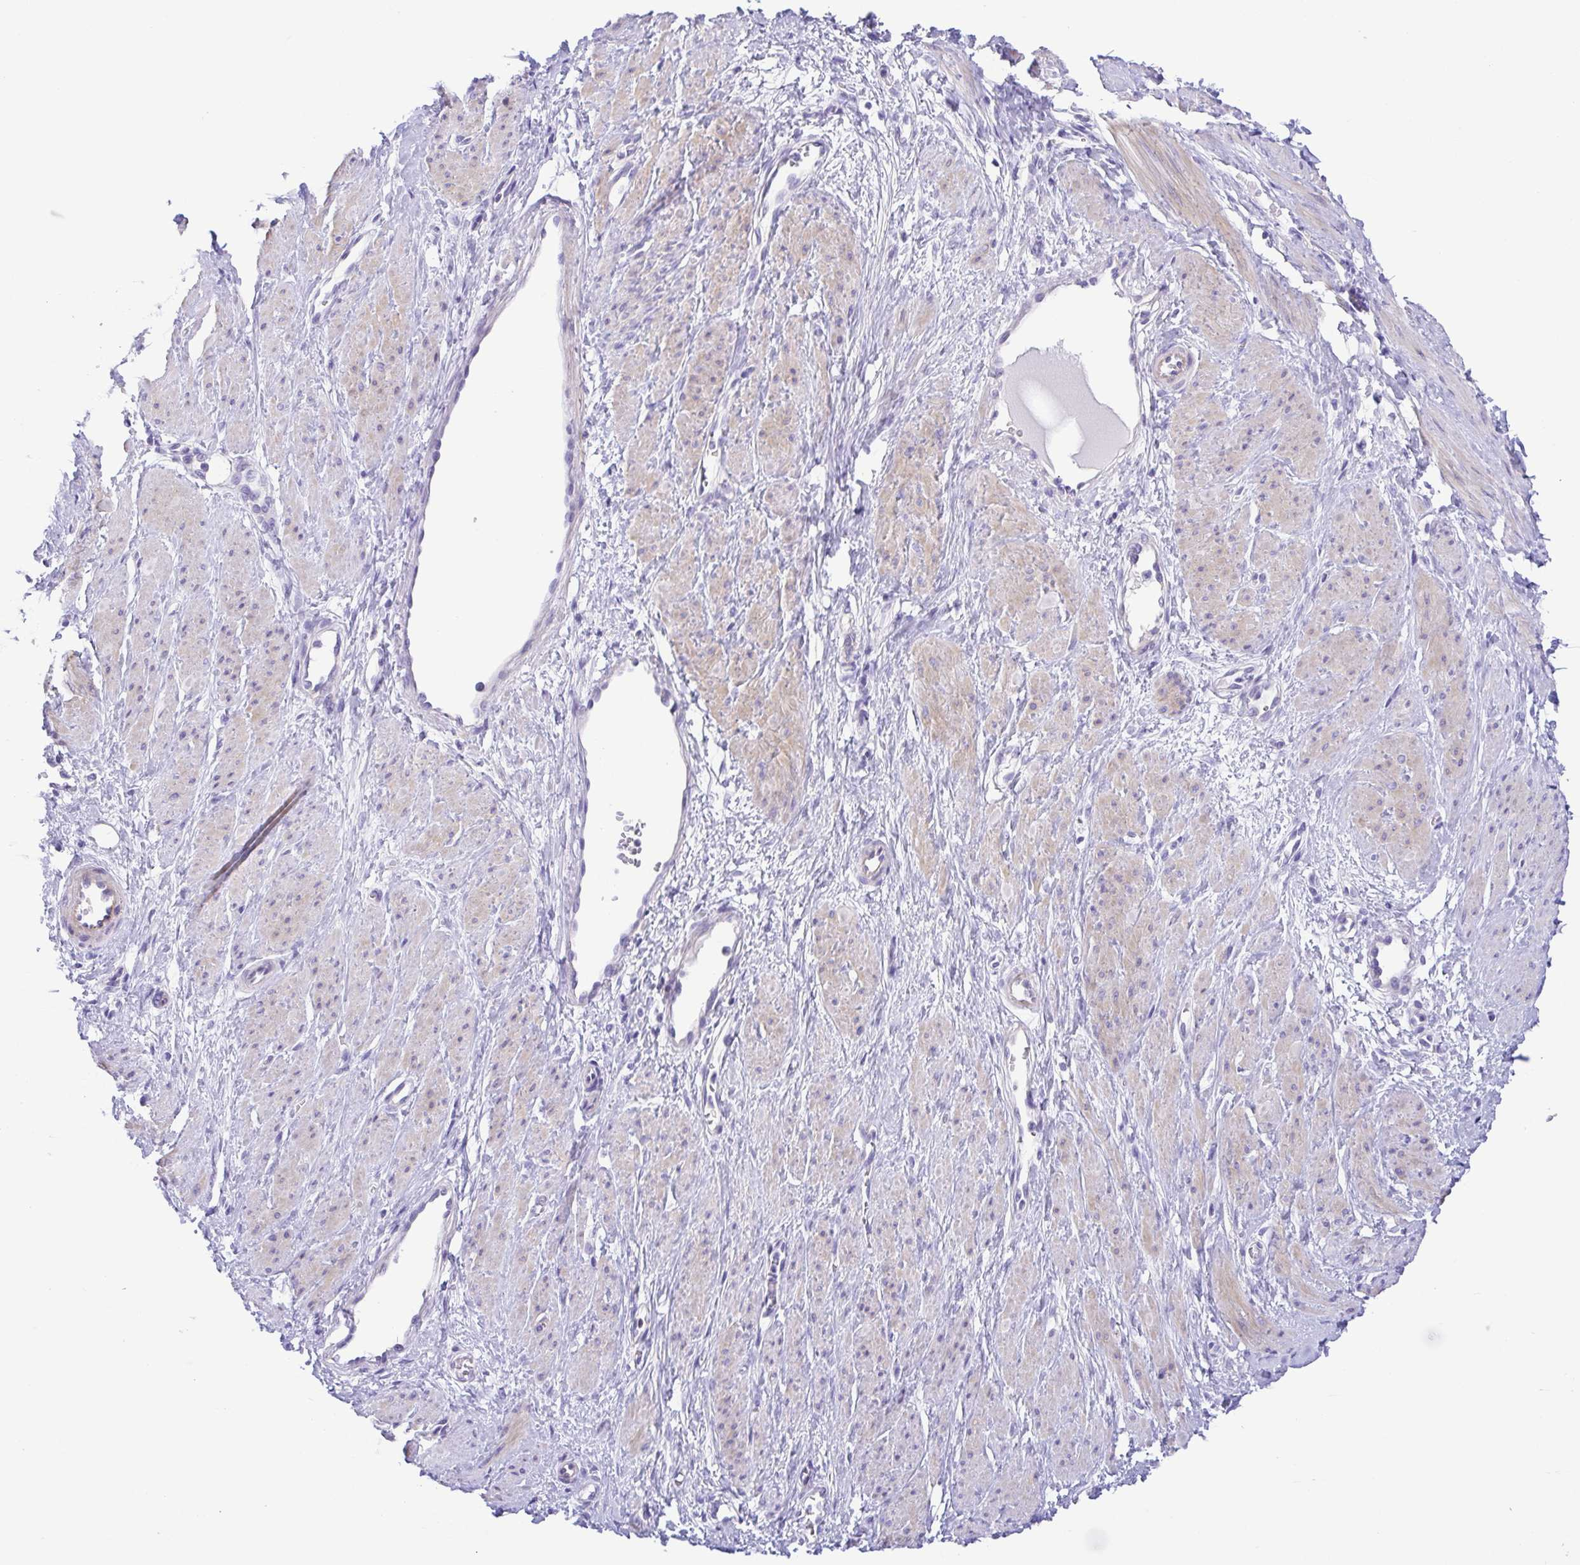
{"staining": {"intensity": "weak", "quantity": "<25%", "location": "cytoplasmic/membranous"}, "tissue": "smooth muscle", "cell_type": "Smooth muscle cells", "image_type": "normal", "snomed": [{"axis": "morphology", "description": "Normal tissue, NOS"}, {"axis": "topography", "description": "Smooth muscle"}, {"axis": "topography", "description": "Uterus"}], "caption": "High power microscopy image of an immunohistochemistry micrograph of benign smooth muscle, revealing no significant staining in smooth muscle cells.", "gene": "GPR182", "patient": {"sex": "female", "age": 39}}